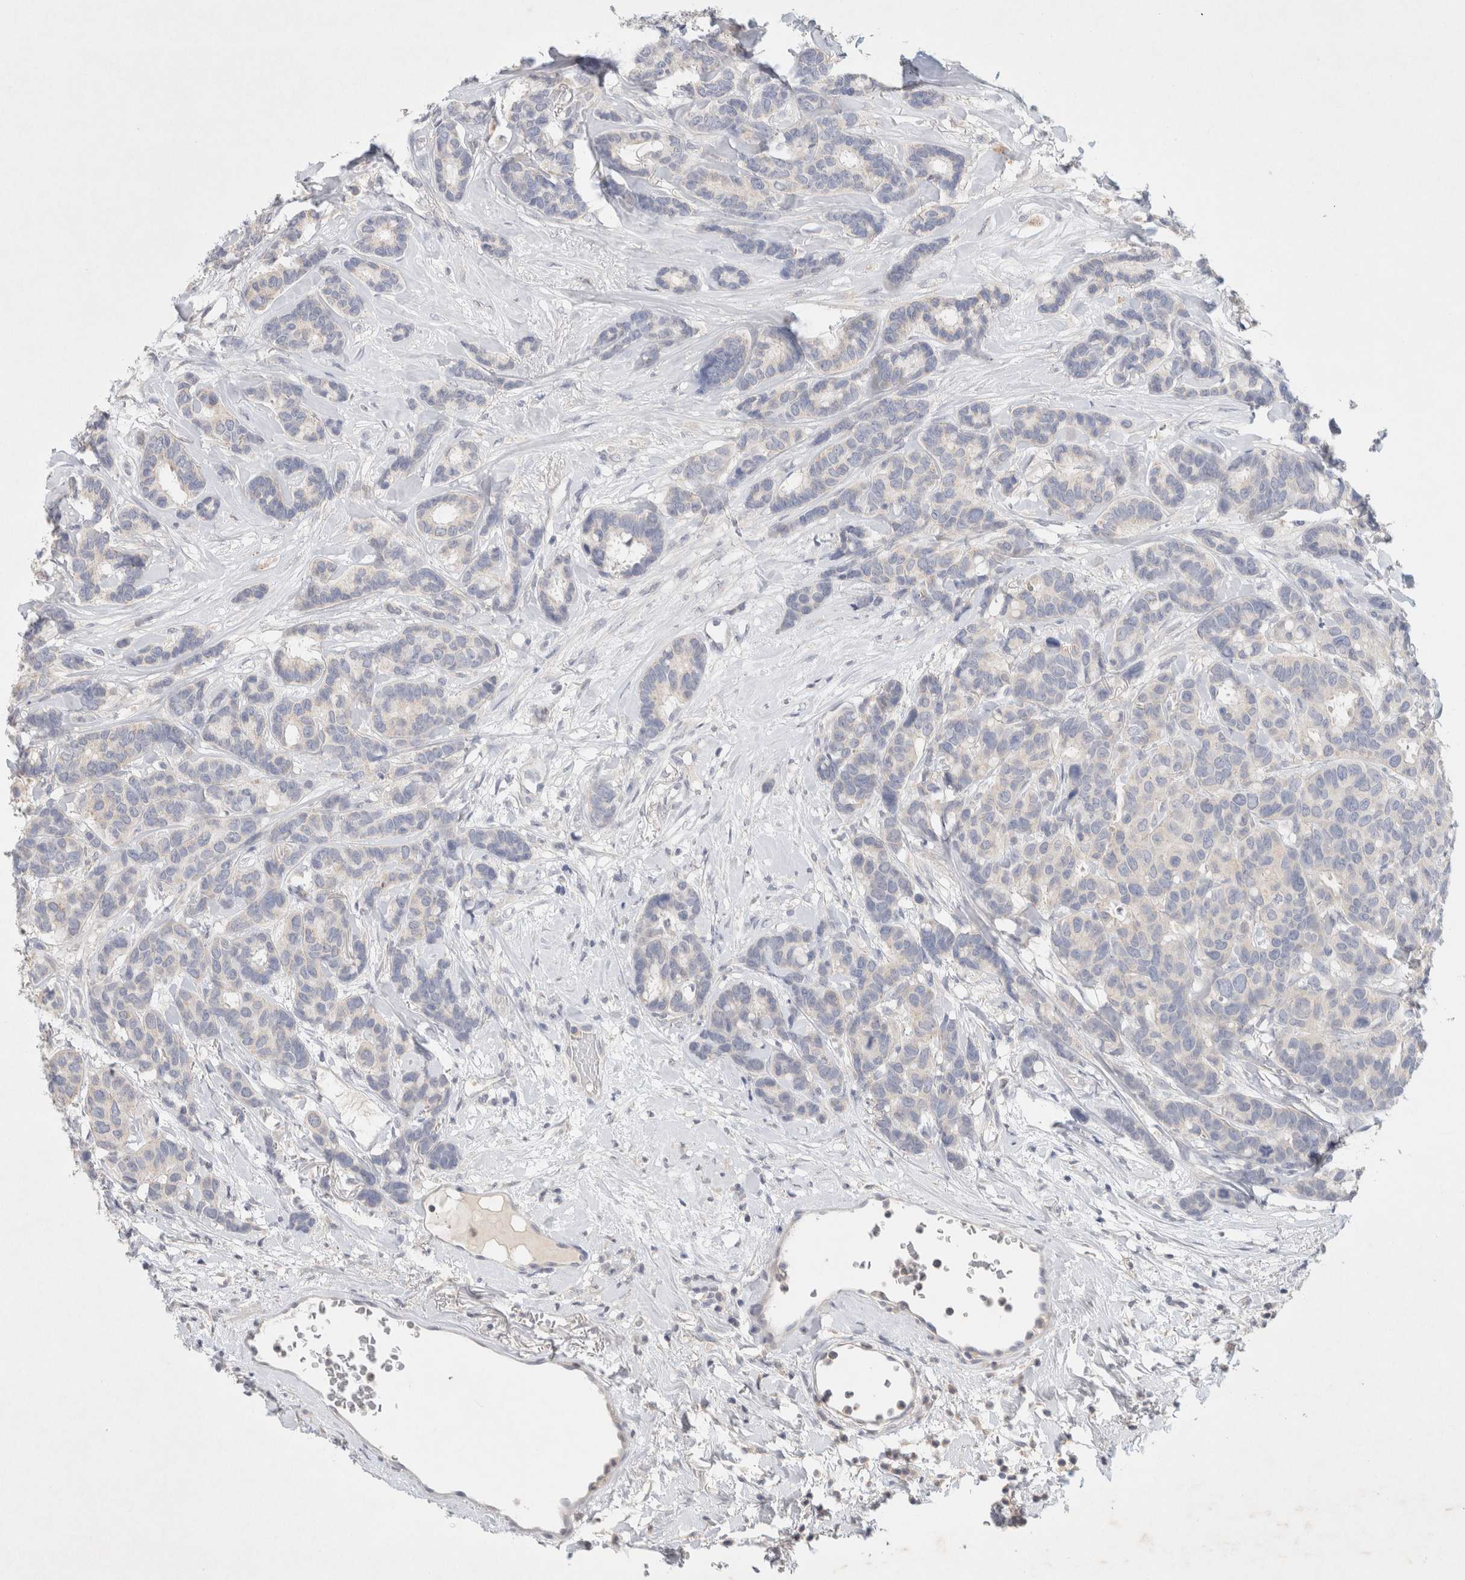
{"staining": {"intensity": "negative", "quantity": "none", "location": "none"}, "tissue": "breast cancer", "cell_type": "Tumor cells", "image_type": "cancer", "snomed": [{"axis": "morphology", "description": "Duct carcinoma"}, {"axis": "topography", "description": "Breast"}], "caption": "Immunohistochemistry image of breast cancer (invasive ductal carcinoma) stained for a protein (brown), which demonstrates no staining in tumor cells.", "gene": "MPP2", "patient": {"sex": "female", "age": 87}}